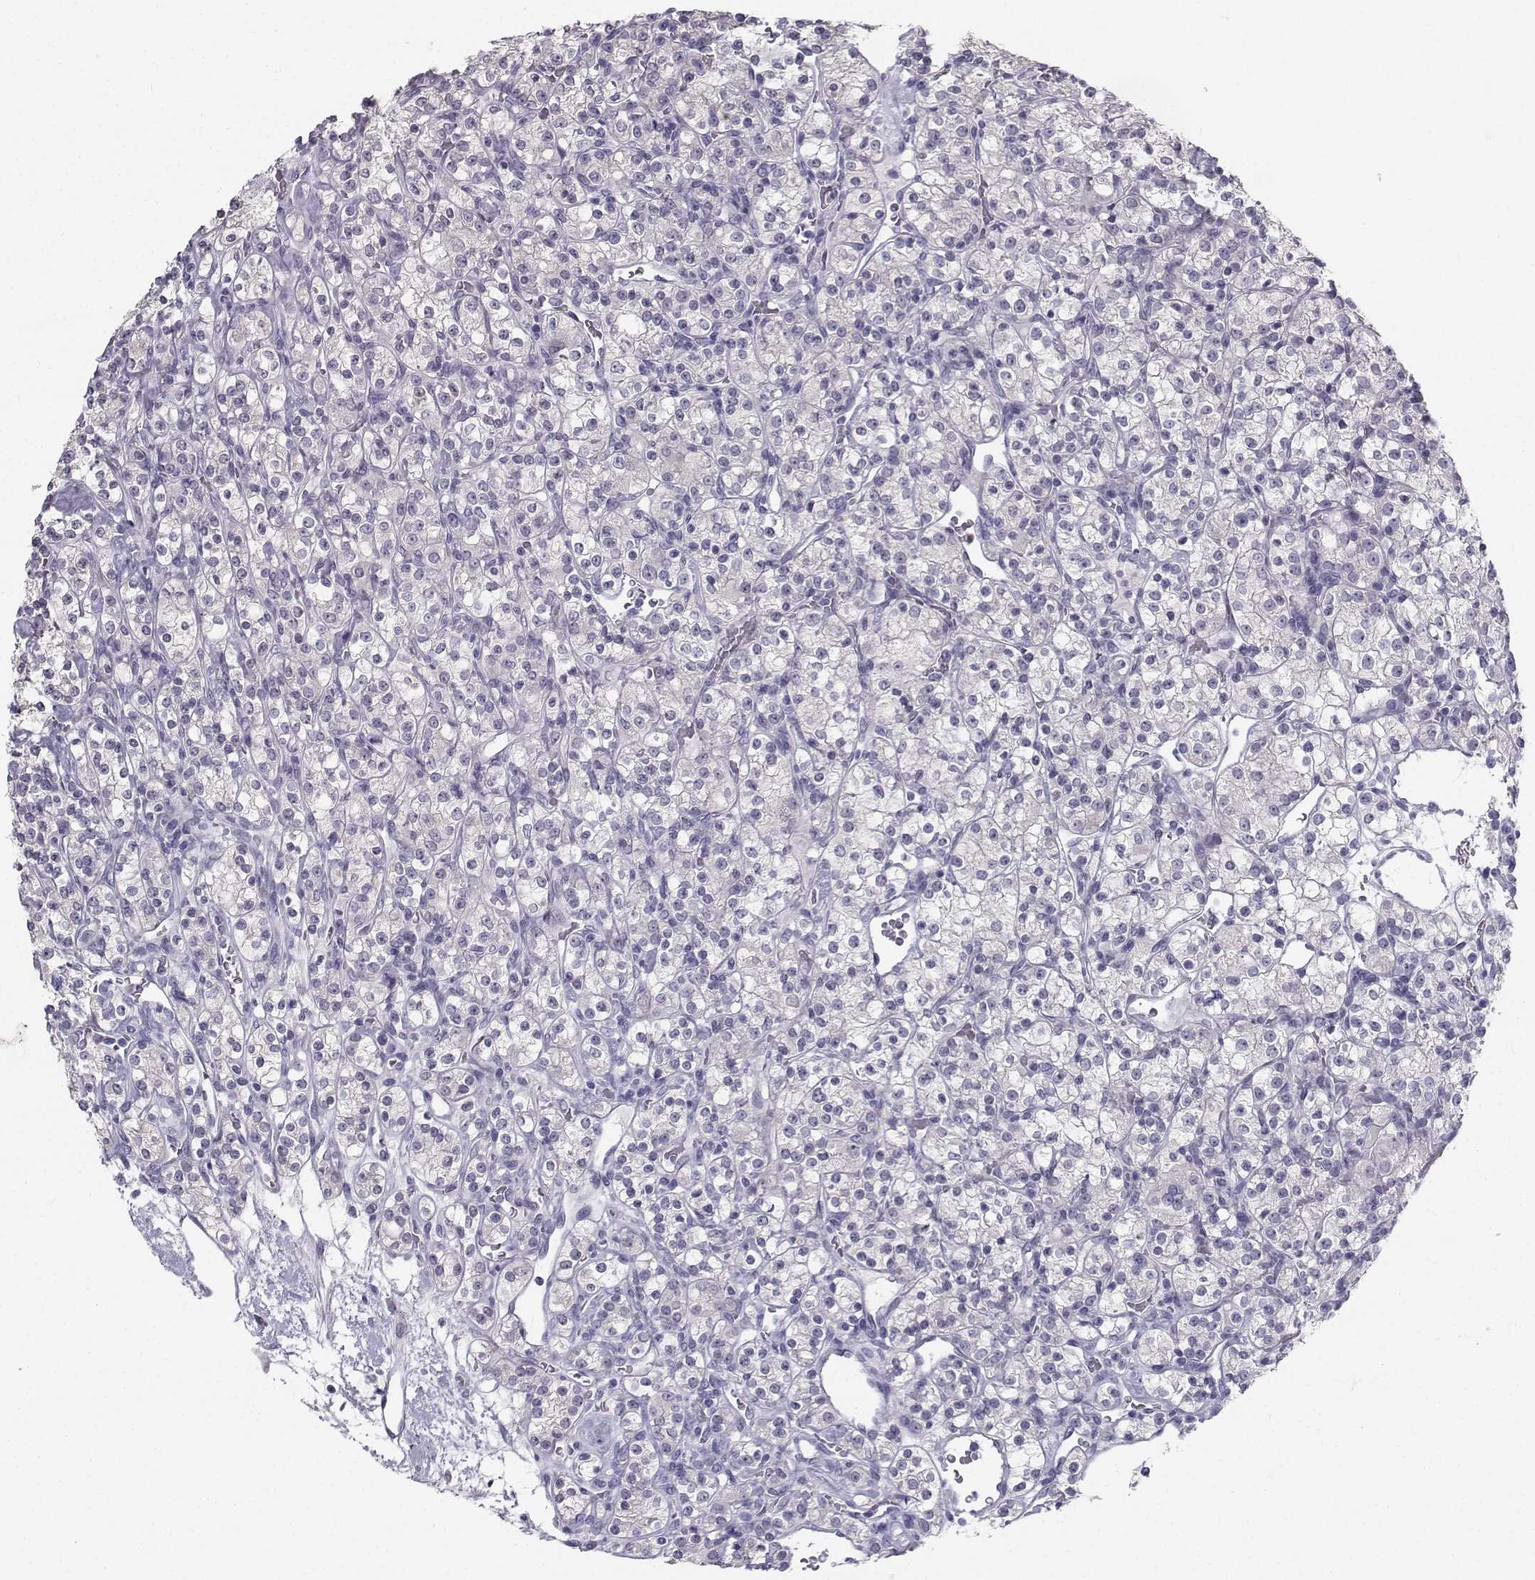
{"staining": {"intensity": "negative", "quantity": "none", "location": "none"}, "tissue": "renal cancer", "cell_type": "Tumor cells", "image_type": "cancer", "snomed": [{"axis": "morphology", "description": "Adenocarcinoma, NOS"}, {"axis": "topography", "description": "Kidney"}], "caption": "DAB immunohistochemical staining of renal adenocarcinoma displays no significant staining in tumor cells.", "gene": "SYCE1", "patient": {"sex": "male", "age": 77}}